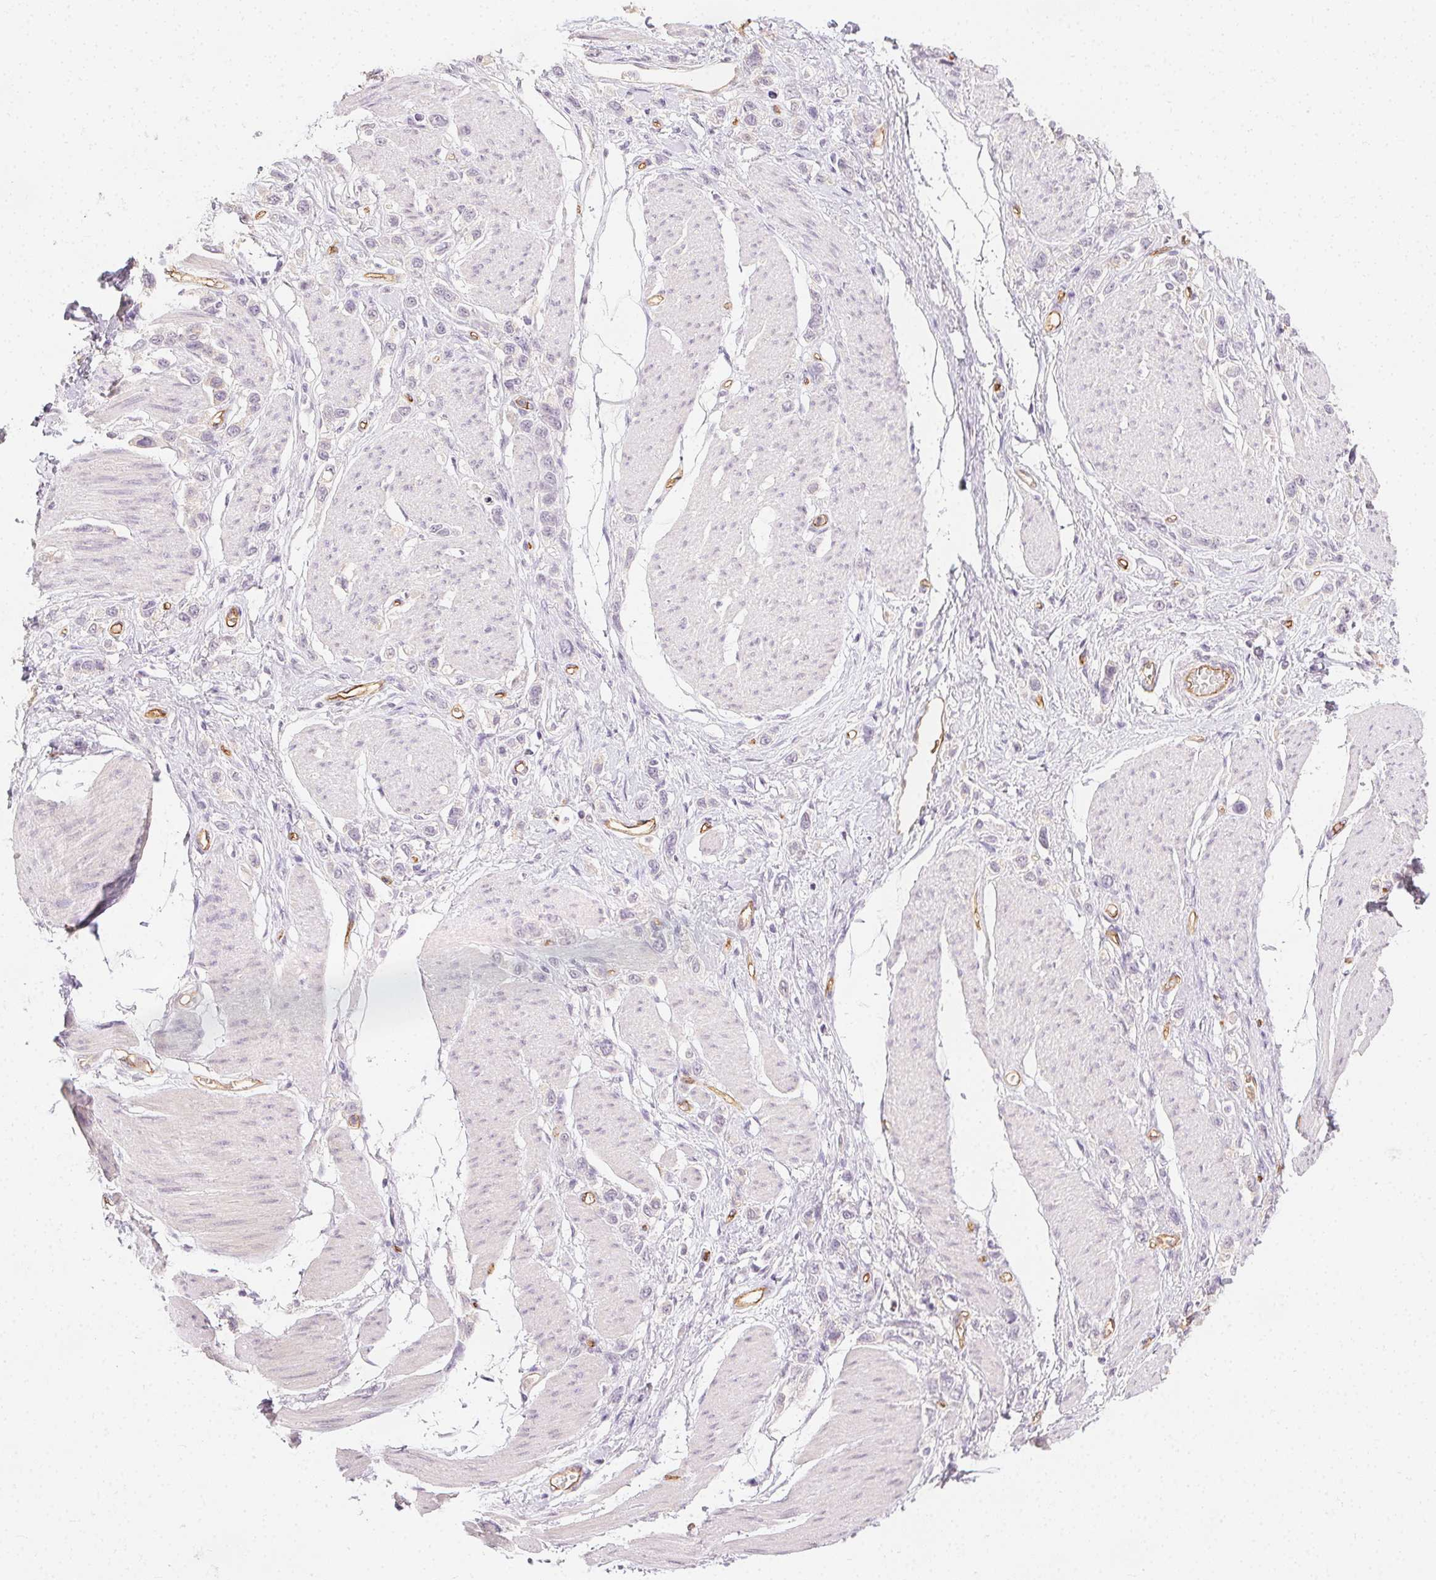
{"staining": {"intensity": "negative", "quantity": "none", "location": "none"}, "tissue": "stomach cancer", "cell_type": "Tumor cells", "image_type": "cancer", "snomed": [{"axis": "morphology", "description": "Adenocarcinoma, NOS"}, {"axis": "topography", "description": "Stomach"}], "caption": "Immunohistochemistry (IHC) of human stomach cancer (adenocarcinoma) demonstrates no staining in tumor cells.", "gene": "PODXL", "patient": {"sex": "female", "age": 65}}